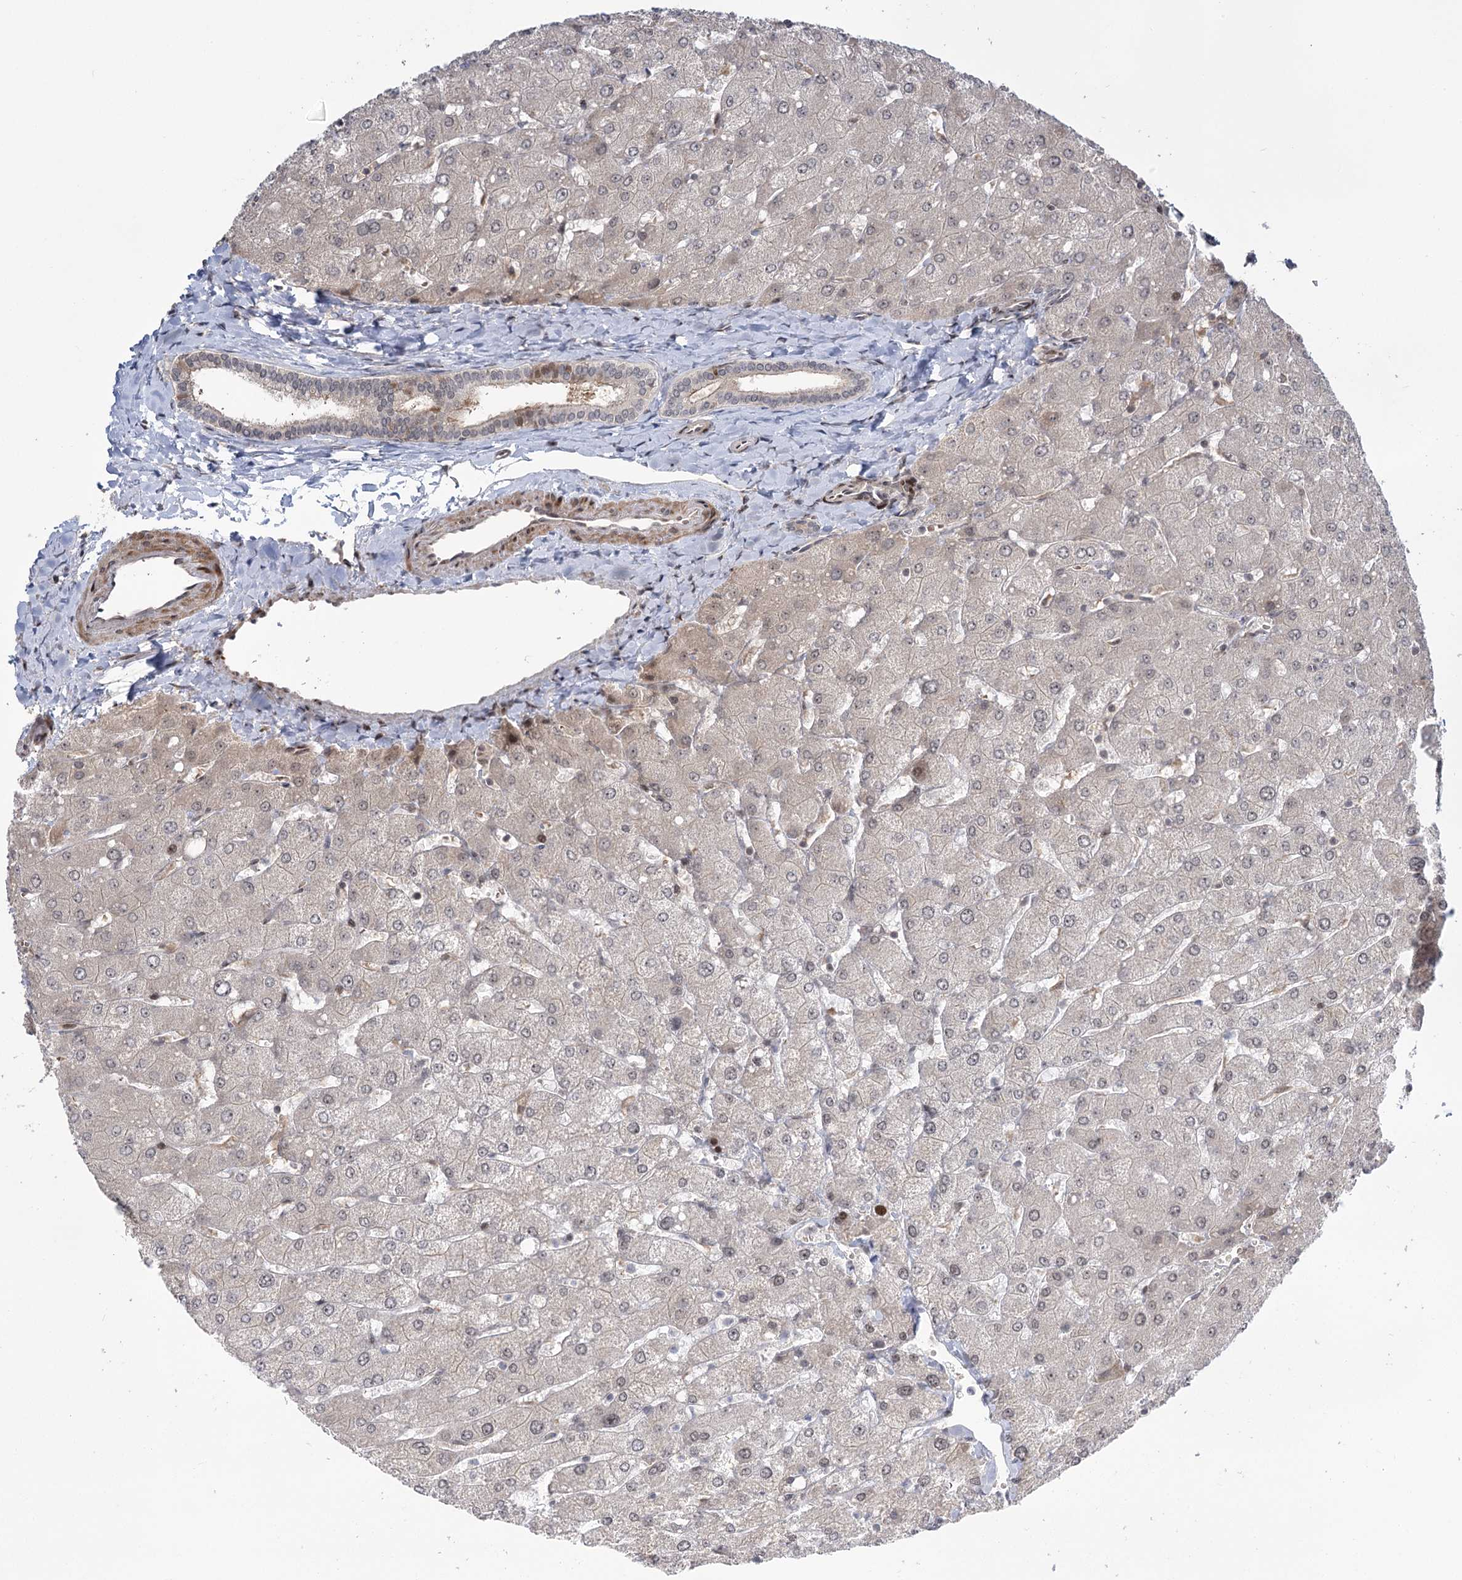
{"staining": {"intensity": "negative", "quantity": "none", "location": "none"}, "tissue": "liver", "cell_type": "Cholangiocytes", "image_type": "normal", "snomed": [{"axis": "morphology", "description": "Normal tissue, NOS"}, {"axis": "topography", "description": "Liver"}], "caption": "This histopathology image is of normal liver stained with immunohistochemistry (IHC) to label a protein in brown with the nuclei are counter-stained blue. There is no staining in cholangiocytes. (DAB immunohistochemistry (IHC), high magnification).", "gene": "HELQ", "patient": {"sex": "male", "age": 55}}